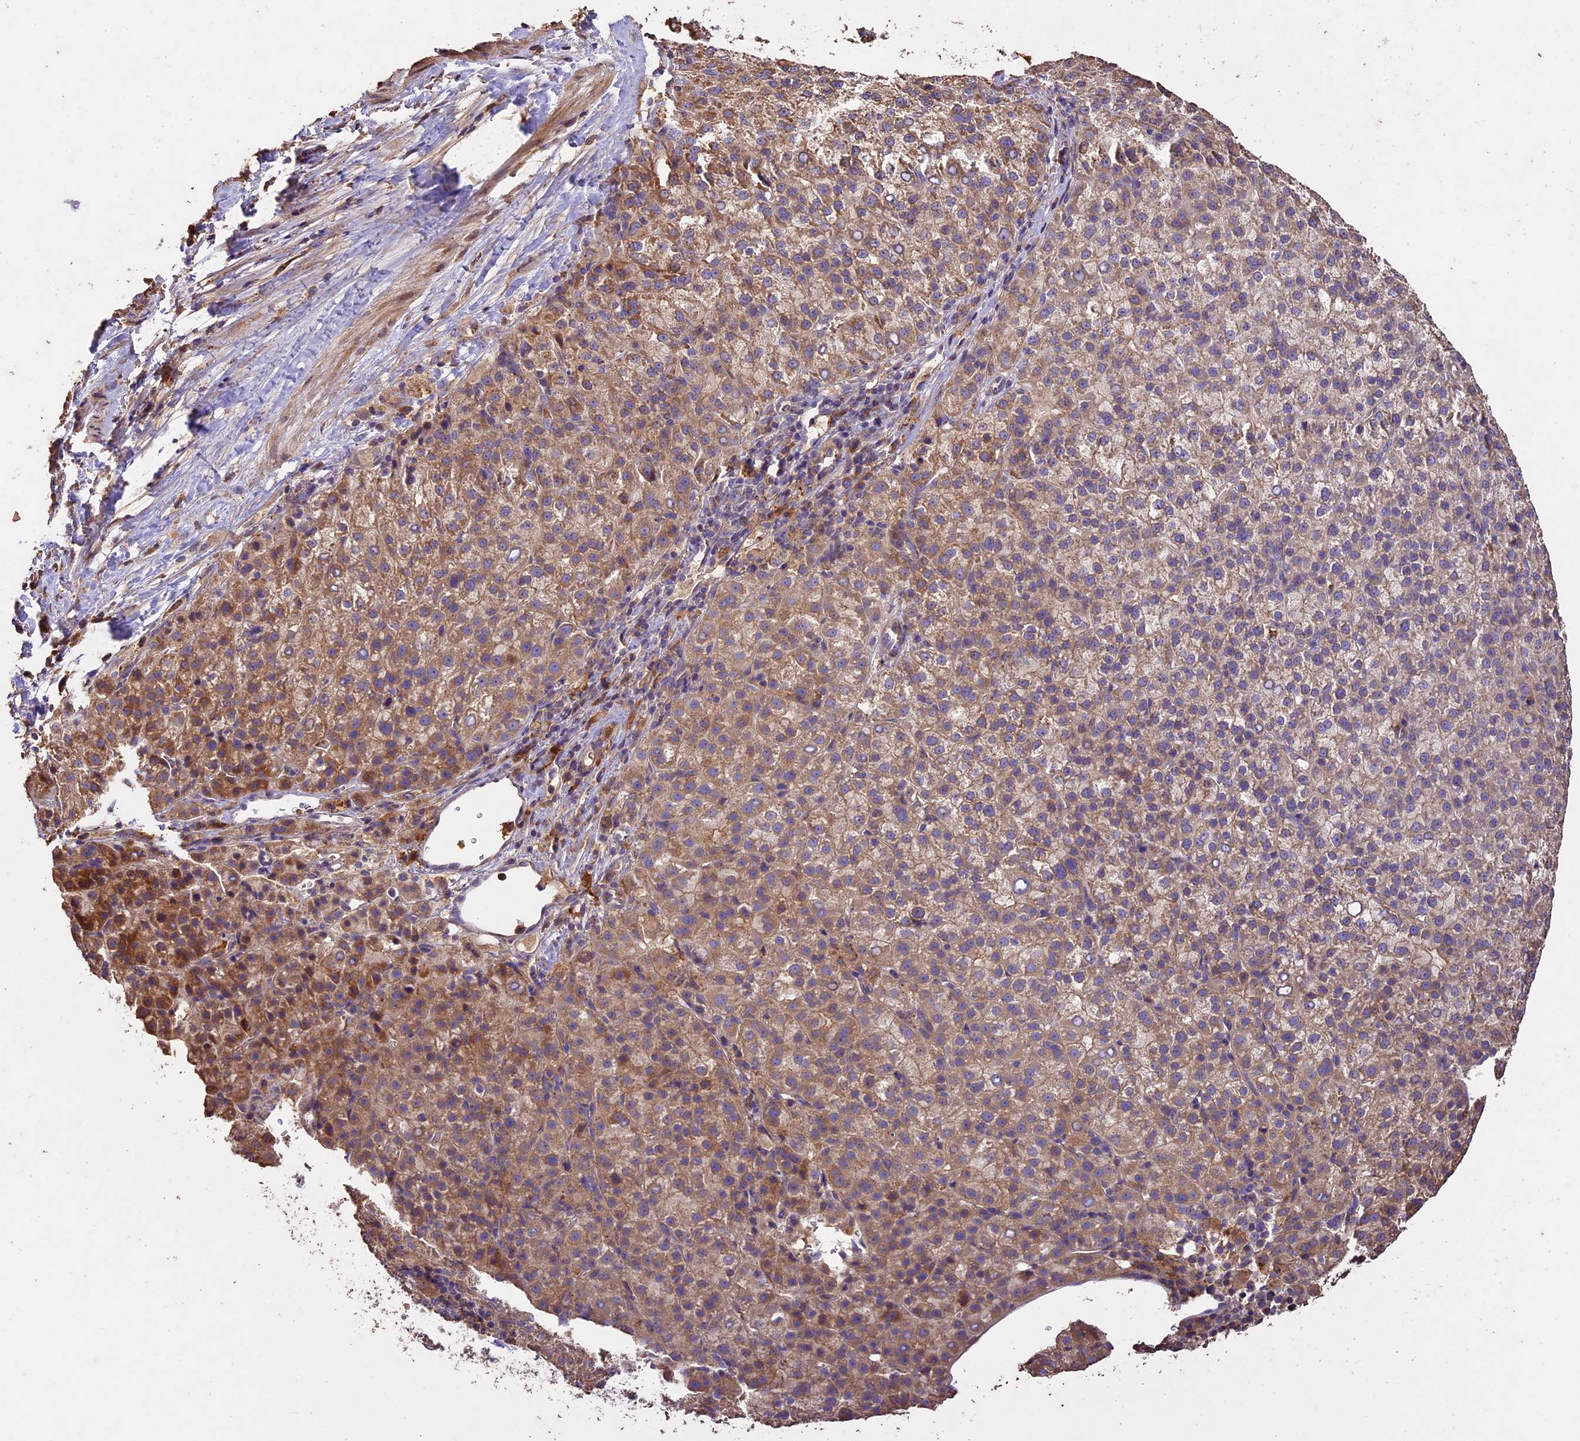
{"staining": {"intensity": "moderate", "quantity": "25%-75%", "location": "cytoplasmic/membranous"}, "tissue": "liver cancer", "cell_type": "Tumor cells", "image_type": "cancer", "snomed": [{"axis": "morphology", "description": "Carcinoma, Hepatocellular, NOS"}, {"axis": "topography", "description": "Liver"}], "caption": "DAB (3,3'-diaminobenzidine) immunohistochemical staining of human liver hepatocellular carcinoma displays moderate cytoplasmic/membranous protein staining in about 25%-75% of tumor cells.", "gene": "CRLF1", "patient": {"sex": "female", "age": 58}}